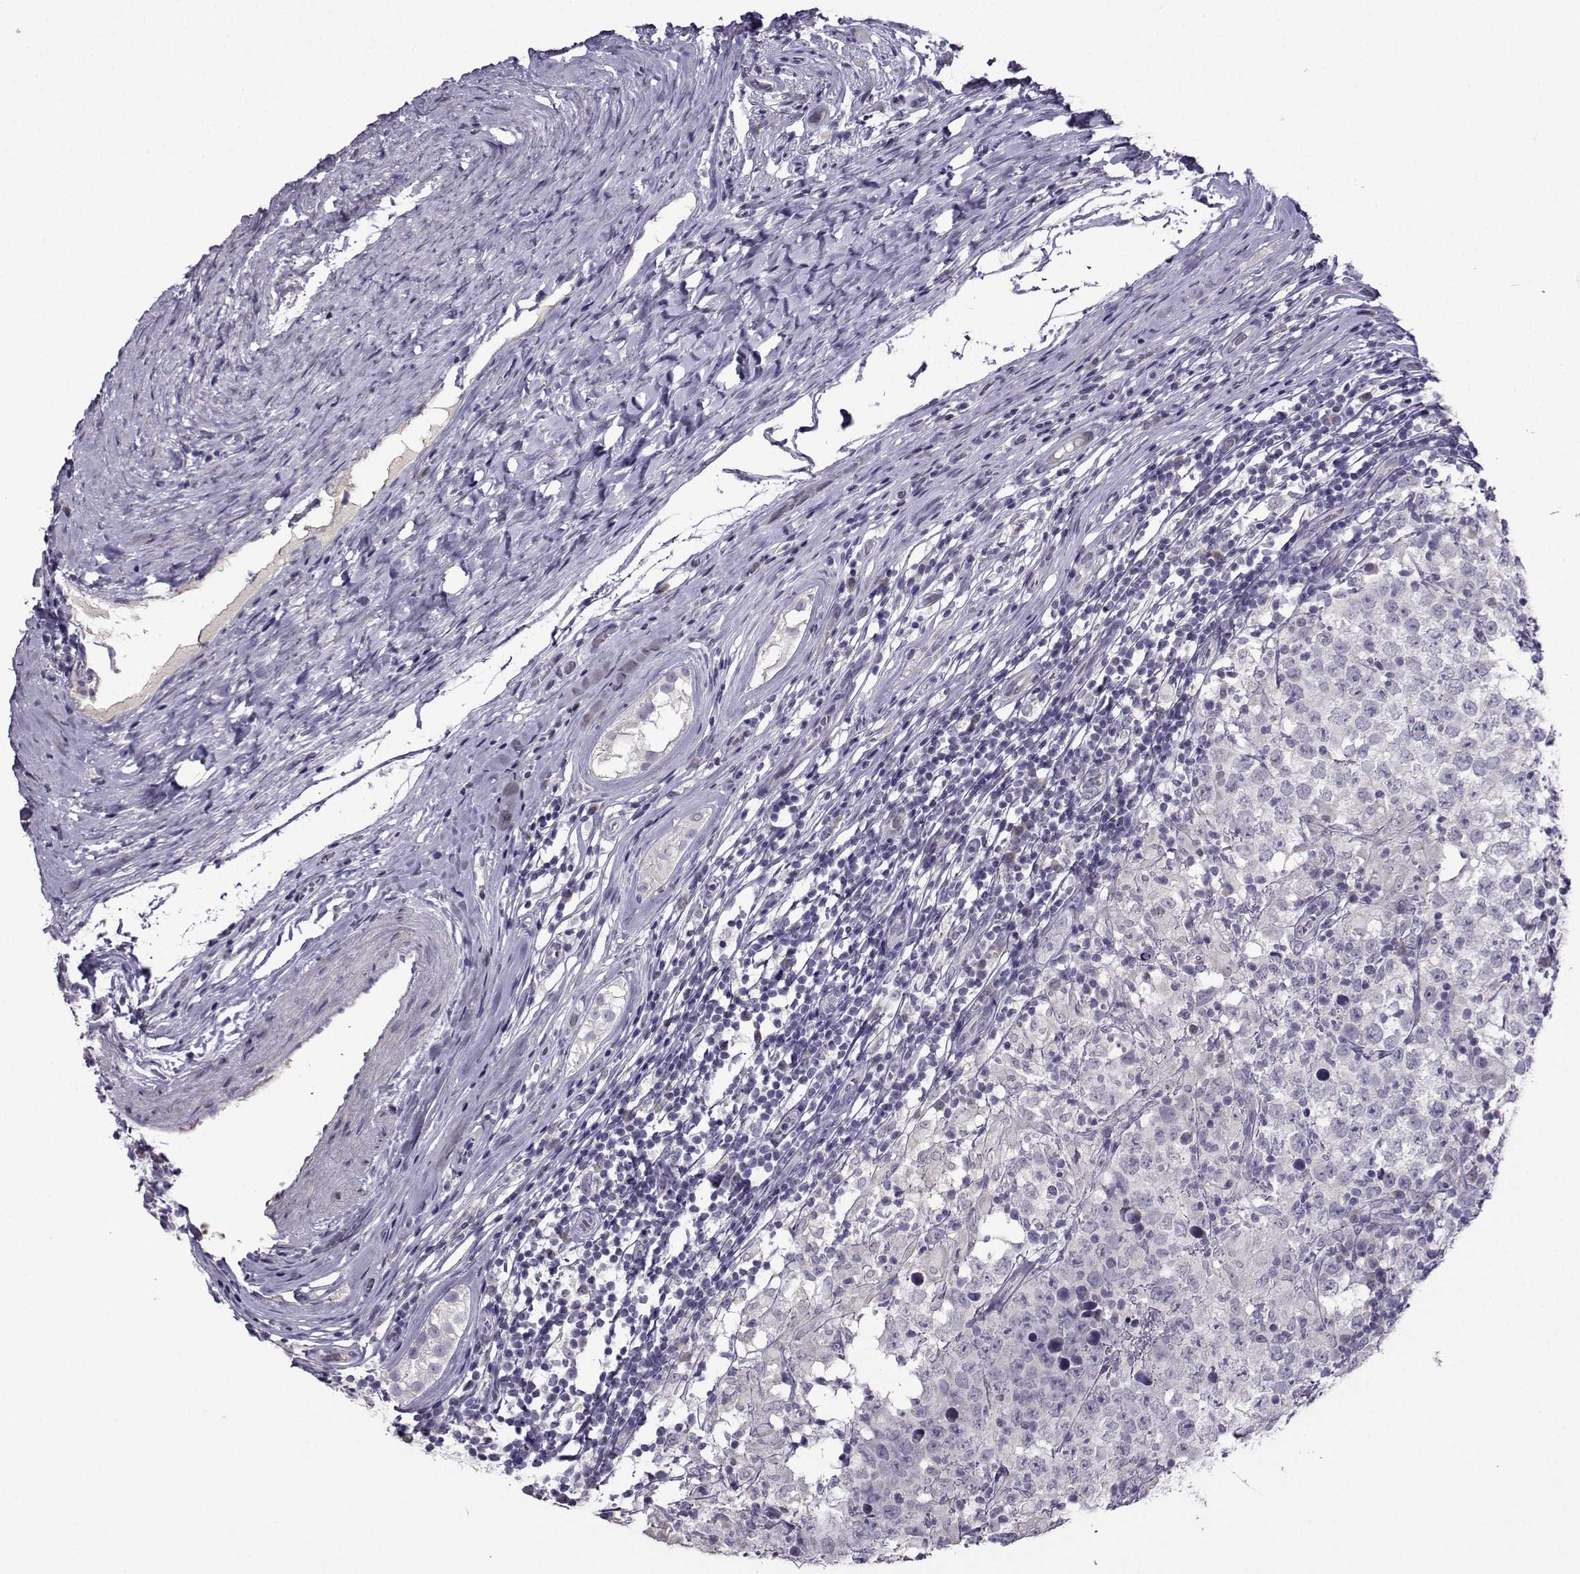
{"staining": {"intensity": "negative", "quantity": "none", "location": "none"}, "tissue": "testis cancer", "cell_type": "Tumor cells", "image_type": "cancer", "snomed": [{"axis": "morphology", "description": "Seminoma, NOS"}, {"axis": "morphology", "description": "Carcinoma, Embryonal, NOS"}, {"axis": "topography", "description": "Testis"}], "caption": "A high-resolution micrograph shows IHC staining of testis cancer (embryonal carcinoma), which demonstrates no significant expression in tumor cells.", "gene": "CRYBB1", "patient": {"sex": "male", "age": 41}}